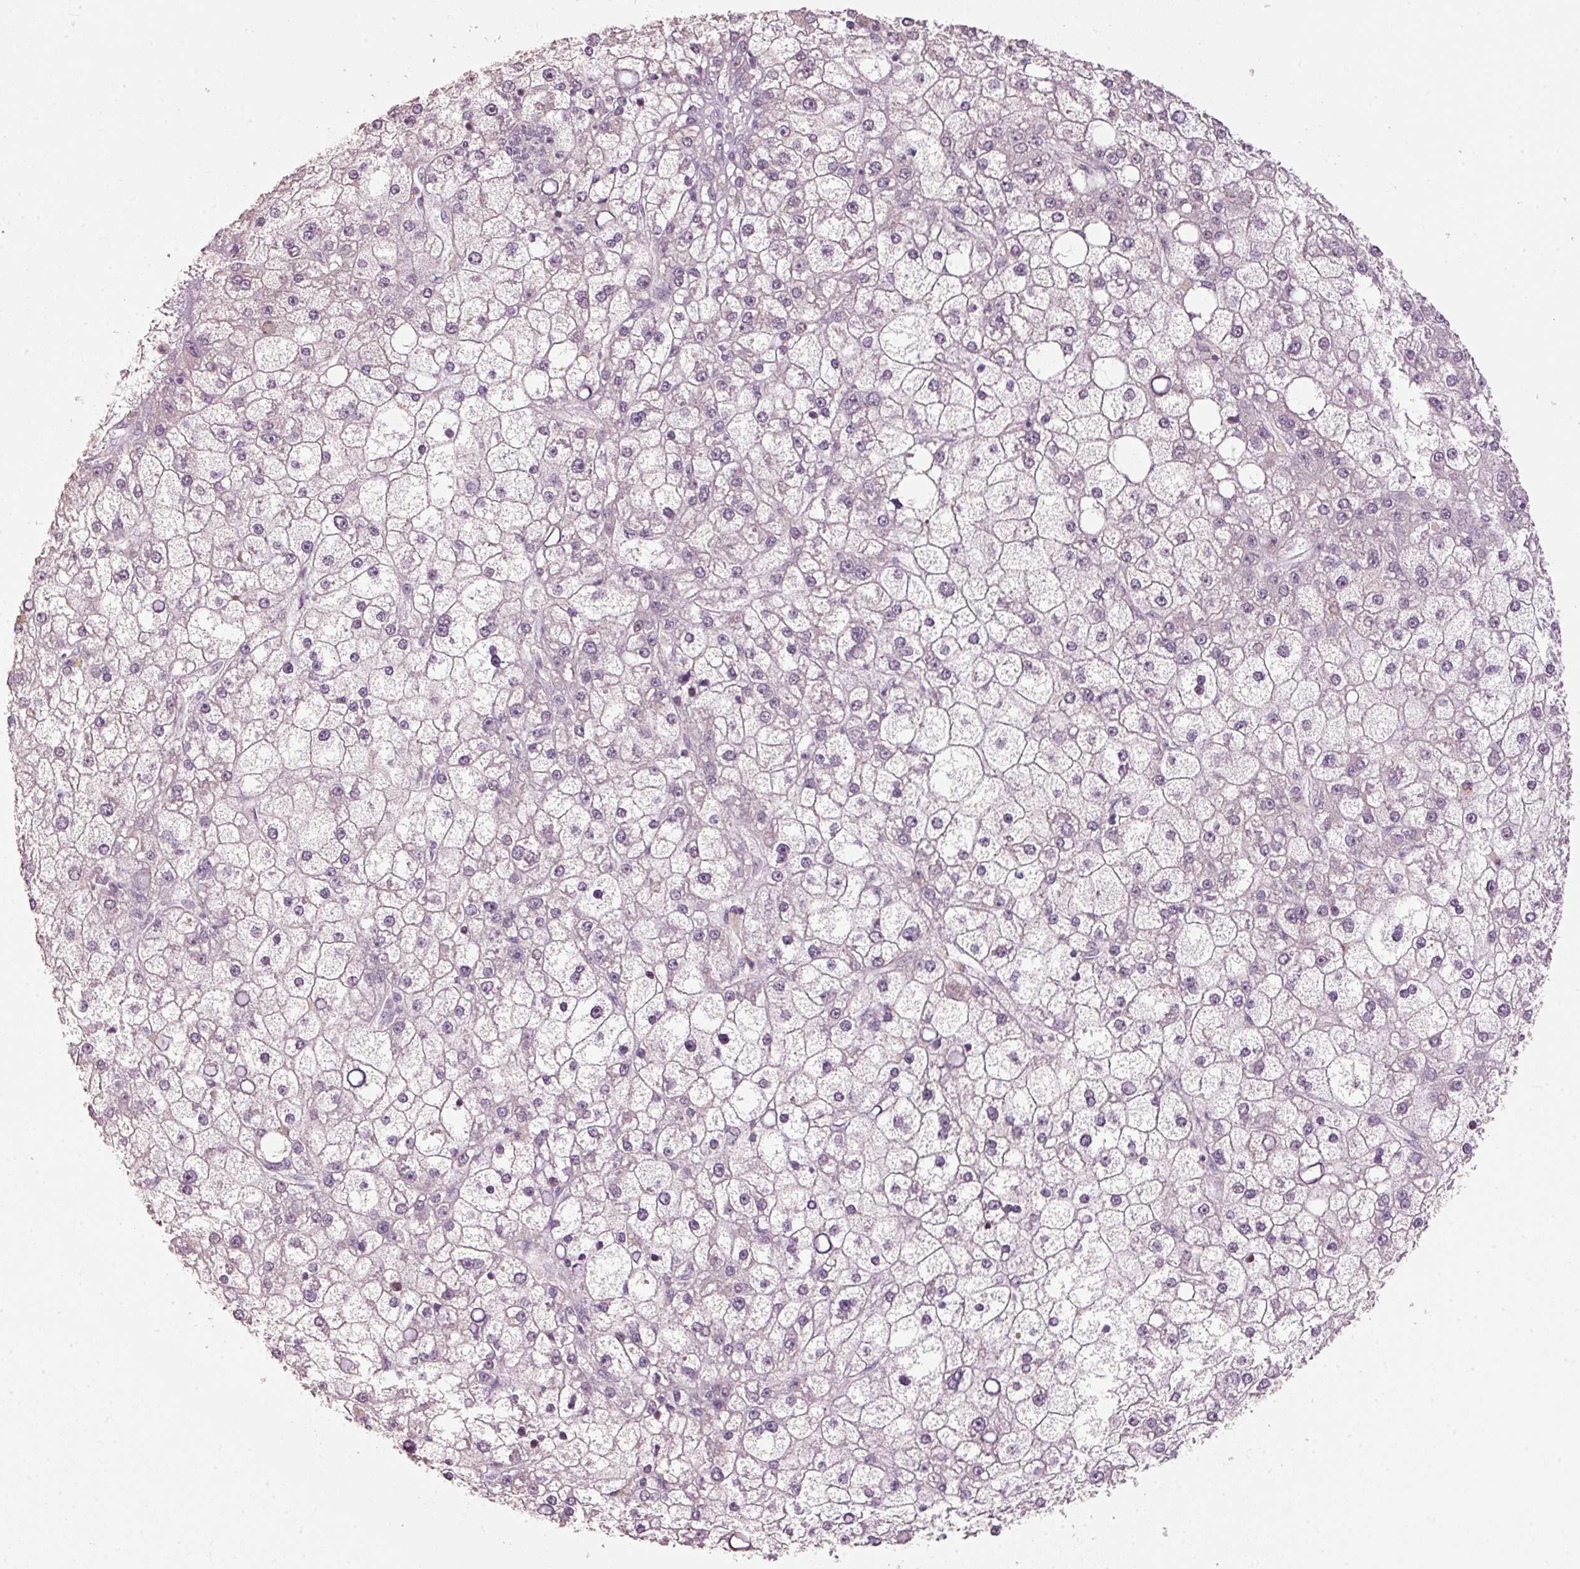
{"staining": {"intensity": "negative", "quantity": "none", "location": "none"}, "tissue": "liver cancer", "cell_type": "Tumor cells", "image_type": "cancer", "snomed": [{"axis": "morphology", "description": "Carcinoma, Hepatocellular, NOS"}, {"axis": "topography", "description": "Liver"}], "caption": "A micrograph of human hepatocellular carcinoma (liver) is negative for staining in tumor cells. (Stains: DAB (3,3'-diaminobenzidine) immunohistochemistry (IHC) with hematoxylin counter stain, Microscopy: brightfield microscopy at high magnification).", "gene": "TOB2", "patient": {"sex": "male", "age": 67}}